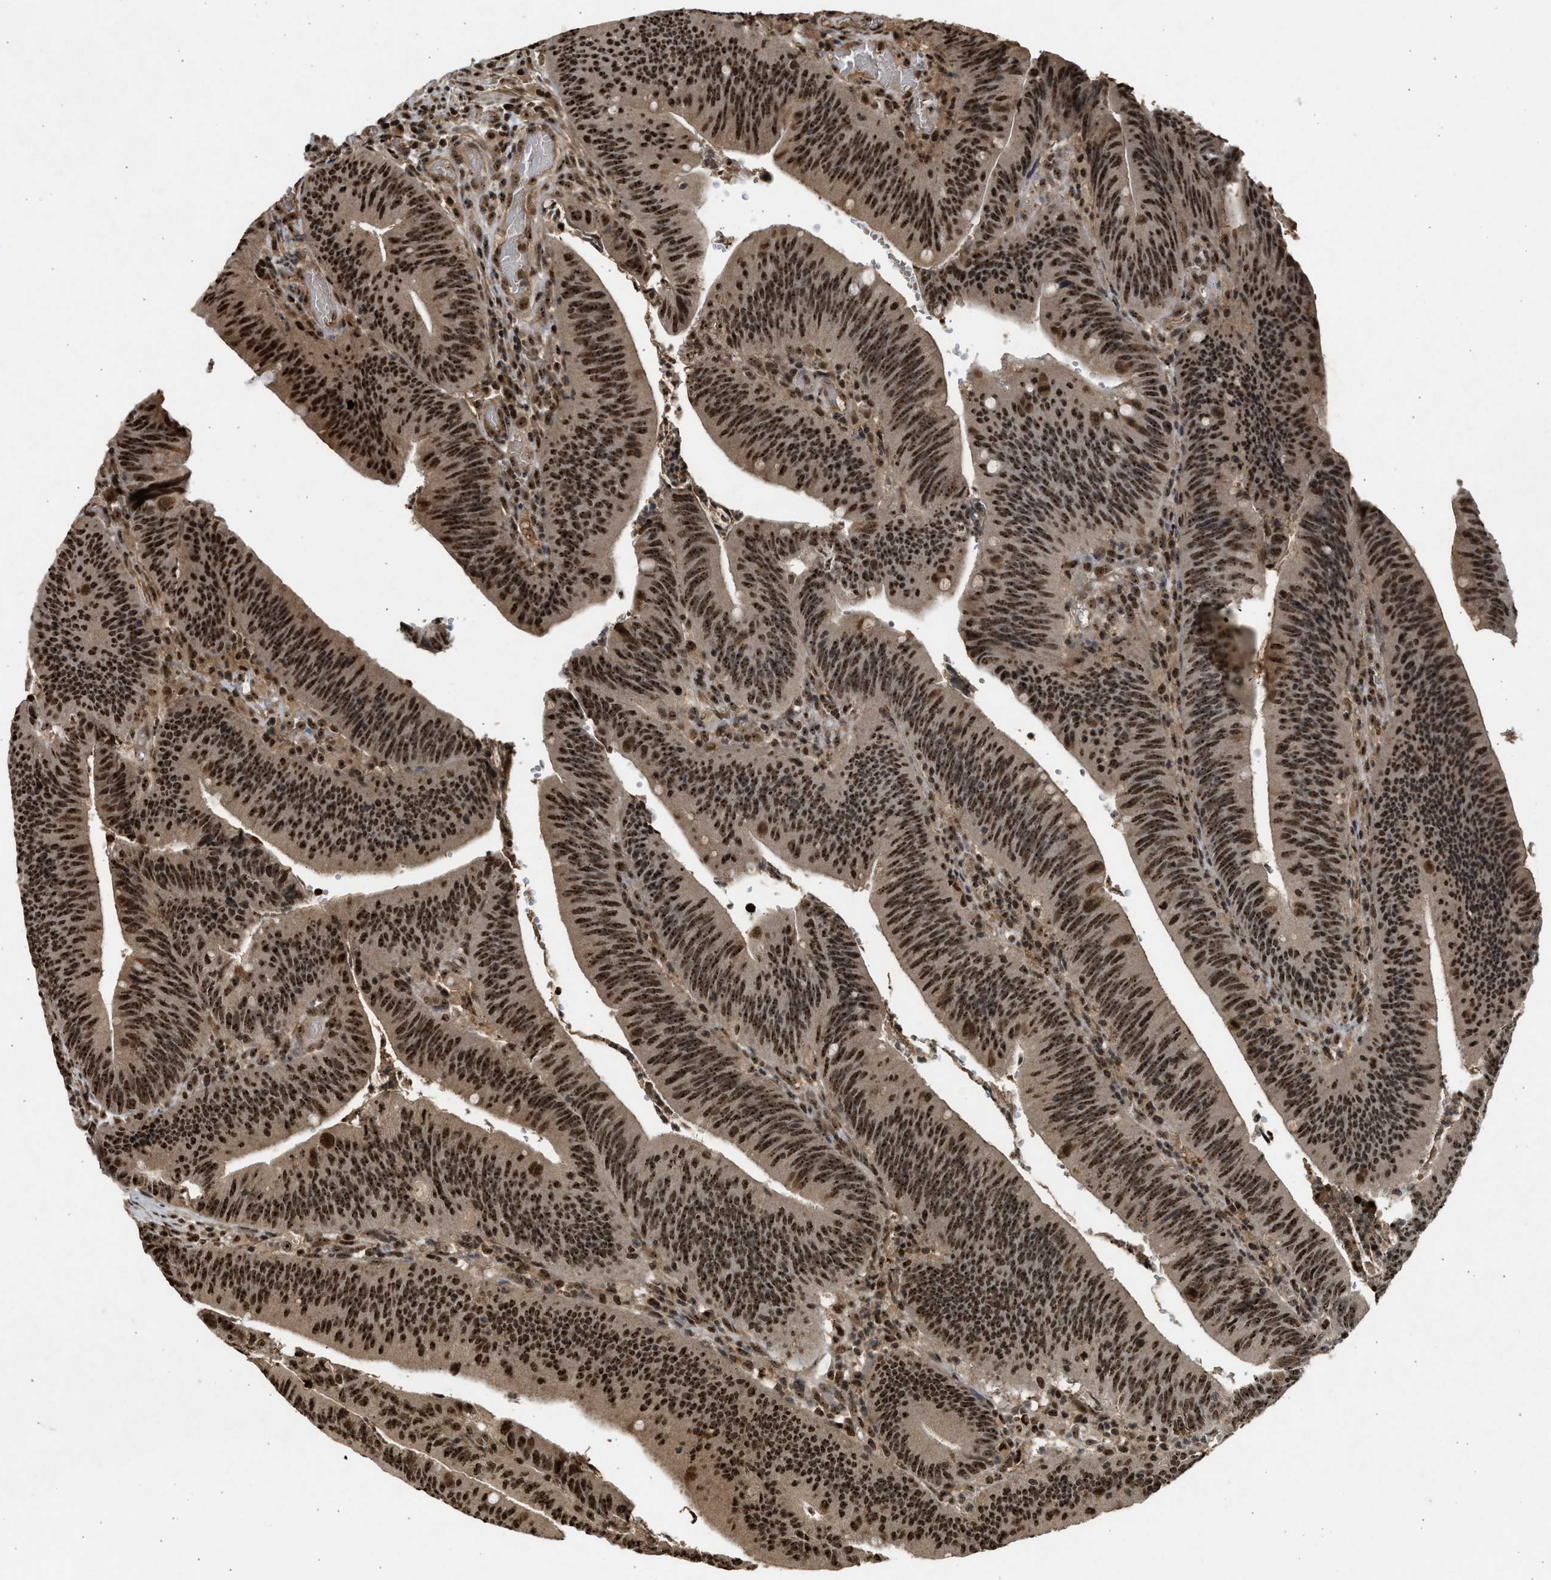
{"staining": {"intensity": "strong", "quantity": ">75%", "location": "cytoplasmic/membranous,nuclear"}, "tissue": "colorectal cancer", "cell_type": "Tumor cells", "image_type": "cancer", "snomed": [{"axis": "morphology", "description": "Normal tissue, NOS"}, {"axis": "morphology", "description": "Adenocarcinoma, NOS"}, {"axis": "topography", "description": "Rectum"}], "caption": "This is an image of immunohistochemistry staining of colorectal cancer (adenocarcinoma), which shows strong positivity in the cytoplasmic/membranous and nuclear of tumor cells.", "gene": "TFDP2", "patient": {"sex": "female", "age": 66}}